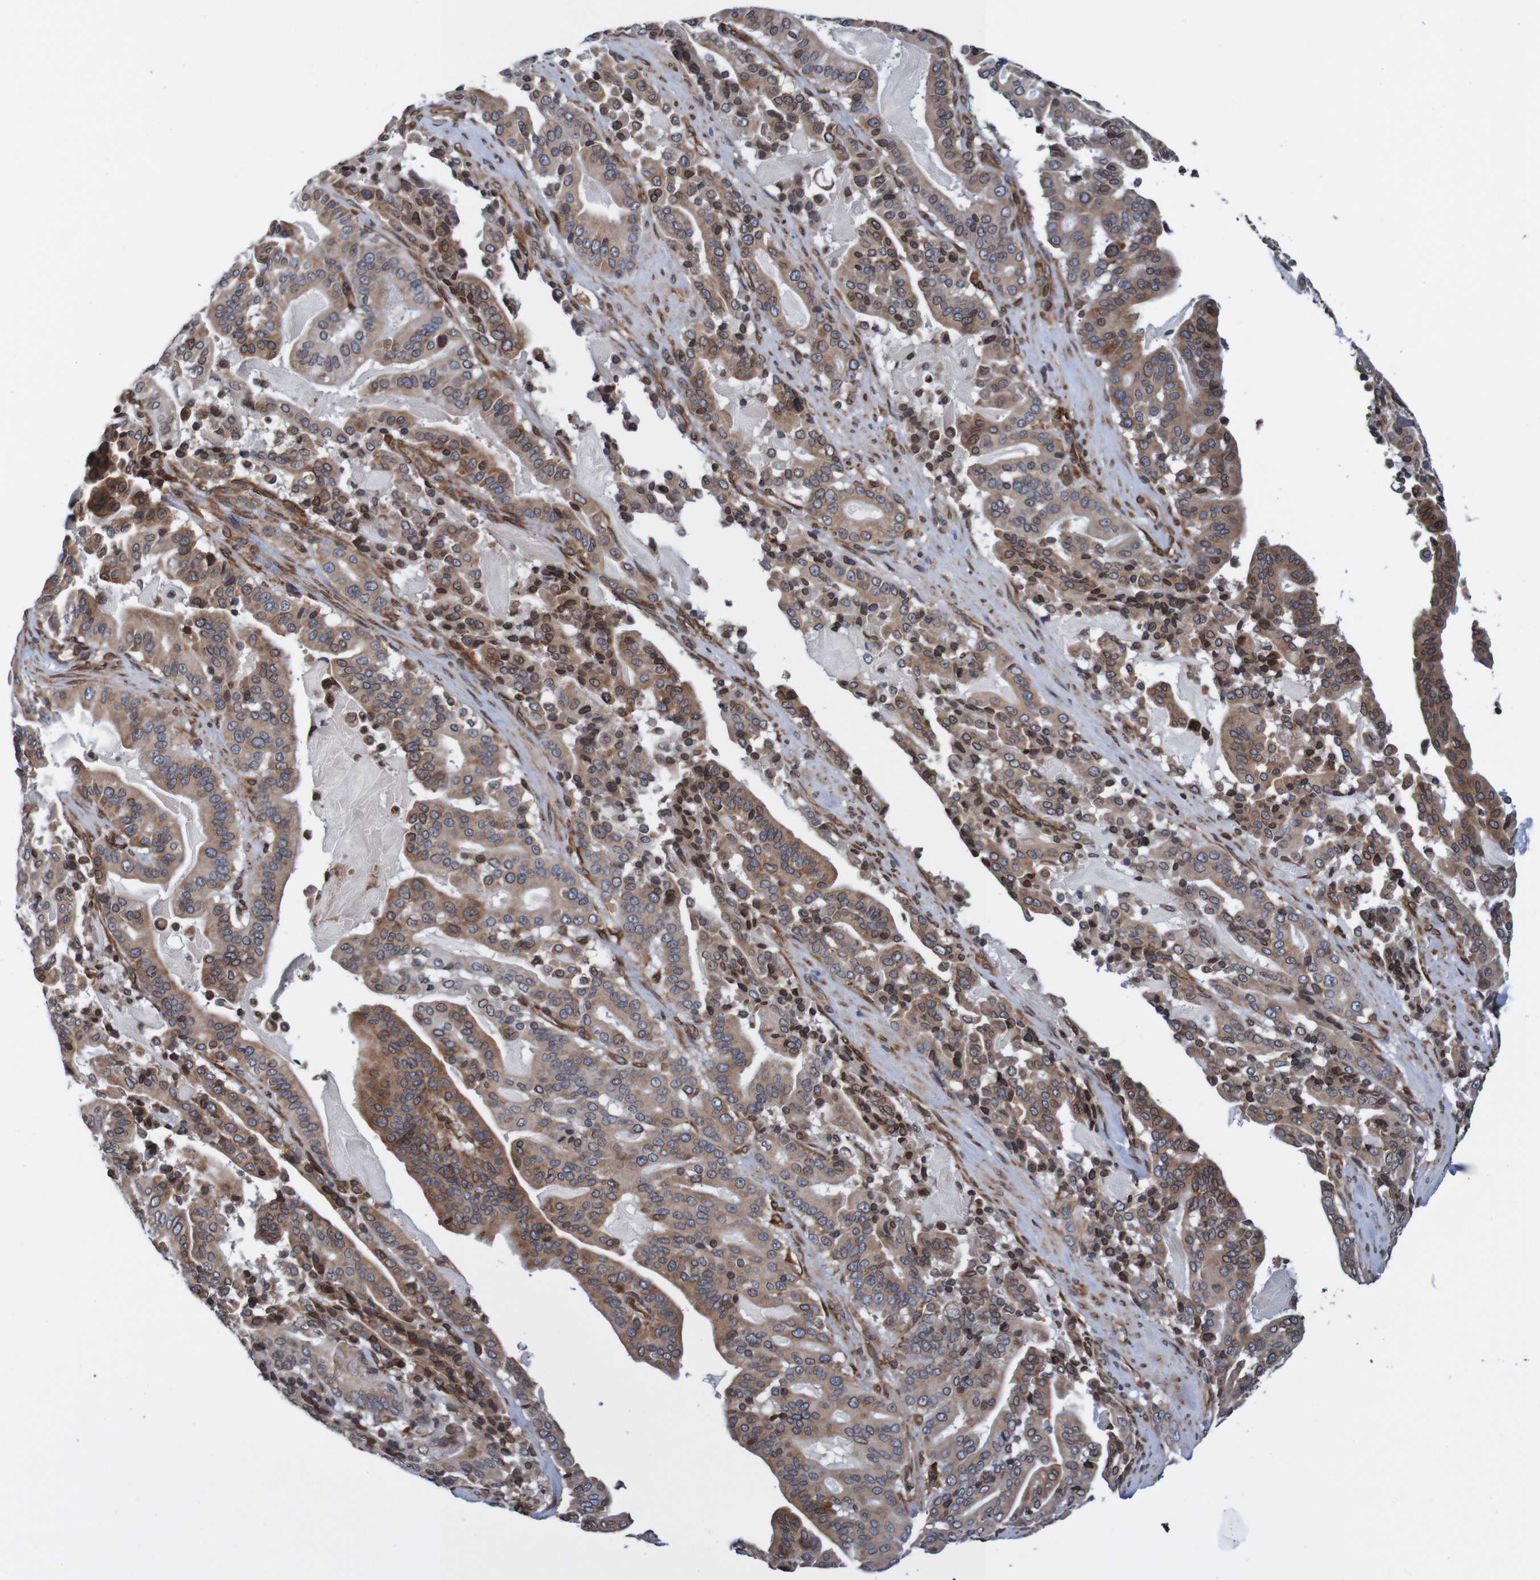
{"staining": {"intensity": "moderate", "quantity": ">75%", "location": "cytoplasmic/membranous,nuclear"}, "tissue": "pancreatic cancer", "cell_type": "Tumor cells", "image_type": "cancer", "snomed": [{"axis": "morphology", "description": "Adenocarcinoma, NOS"}, {"axis": "topography", "description": "Pancreas"}], "caption": "The micrograph shows staining of pancreatic cancer (adenocarcinoma), revealing moderate cytoplasmic/membranous and nuclear protein staining (brown color) within tumor cells. The staining was performed using DAB (3,3'-diaminobenzidine), with brown indicating positive protein expression. Nuclei are stained blue with hematoxylin.", "gene": "TMEM109", "patient": {"sex": "male", "age": 63}}